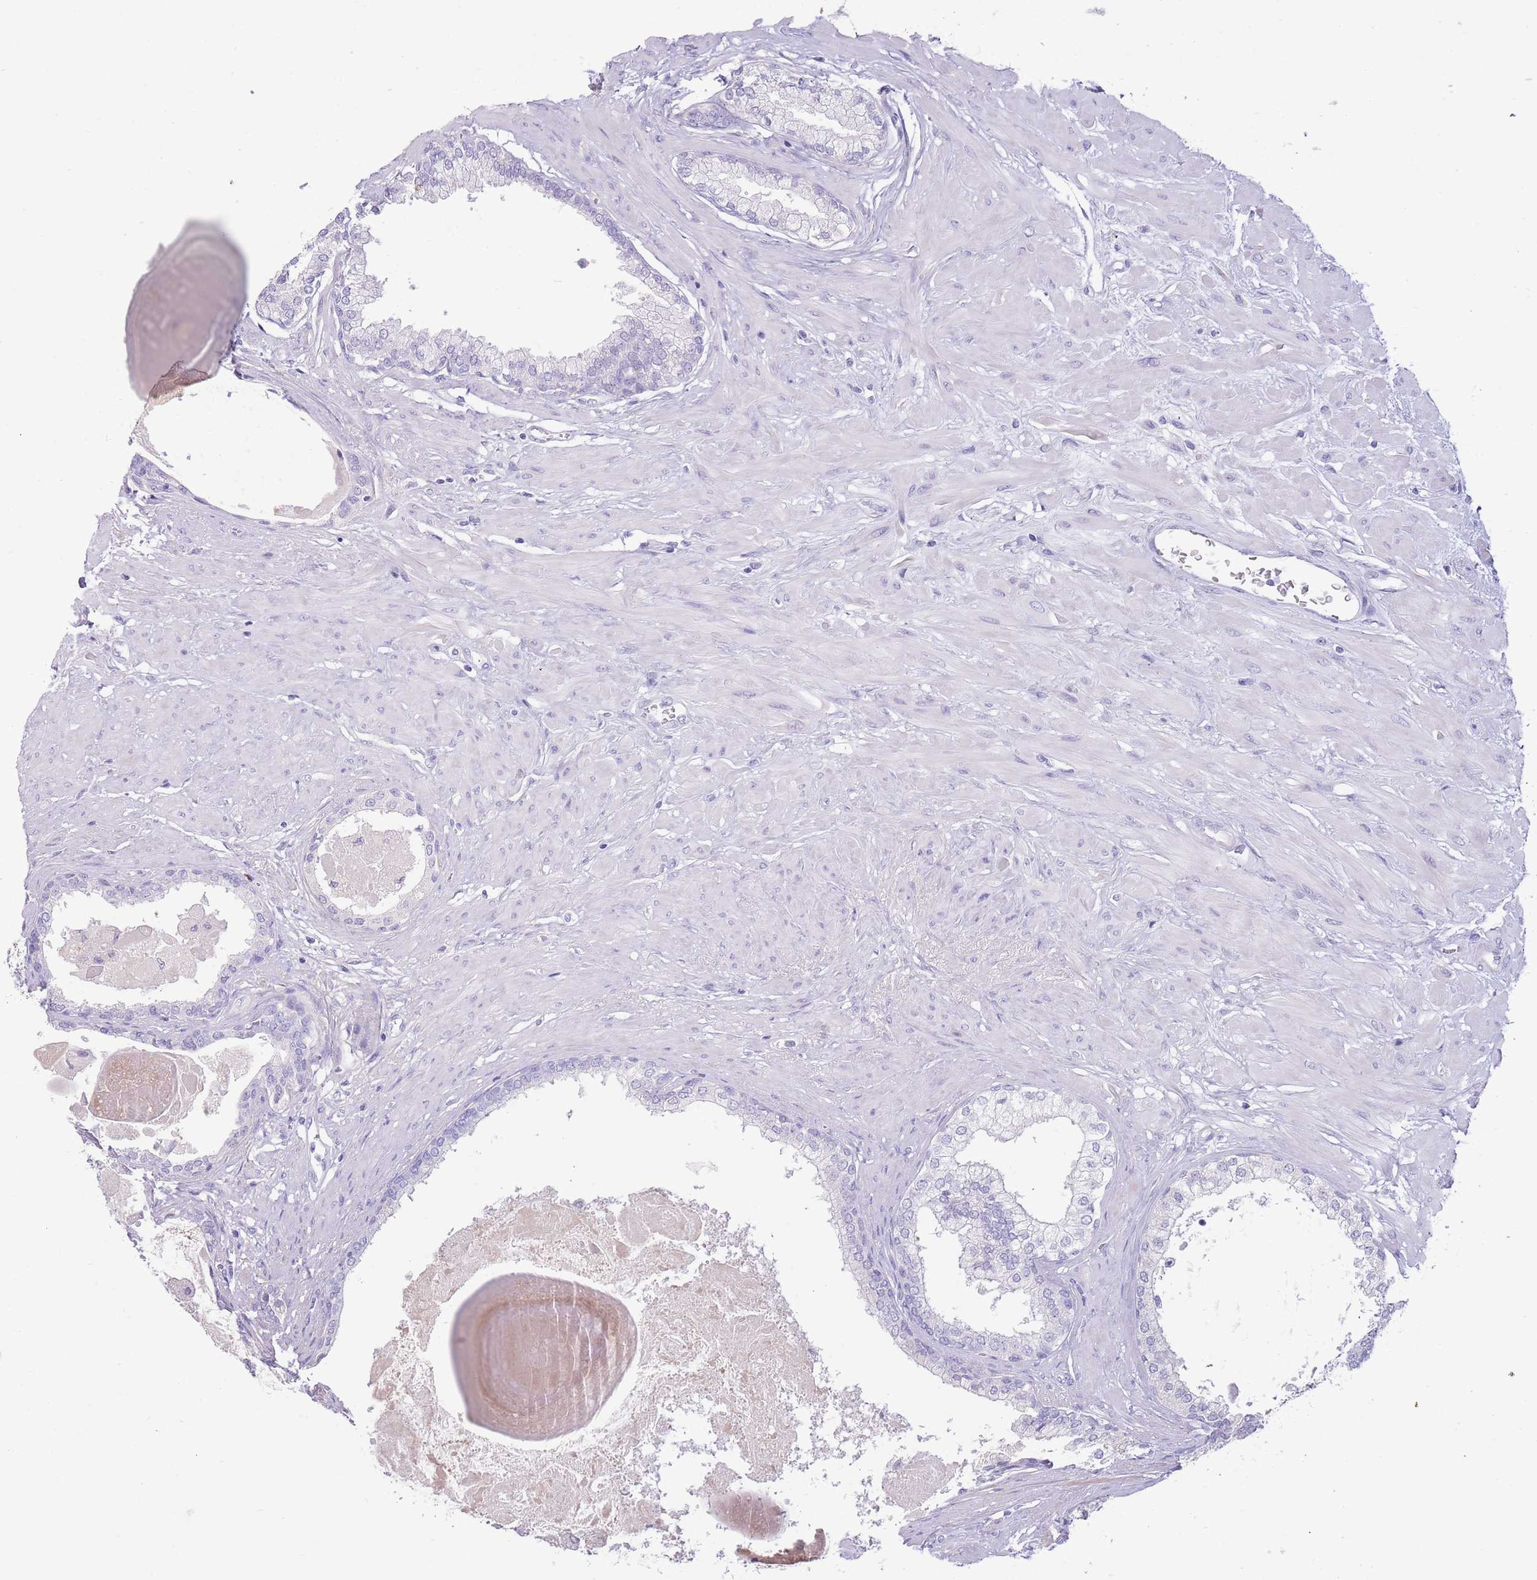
{"staining": {"intensity": "negative", "quantity": "none", "location": "none"}, "tissue": "prostate", "cell_type": "Glandular cells", "image_type": "normal", "snomed": [{"axis": "morphology", "description": "Normal tissue, NOS"}, {"axis": "topography", "description": "Prostate"}], "caption": "The IHC image has no significant positivity in glandular cells of prostate. (Stains: DAB (3,3'-diaminobenzidine) immunohistochemistry with hematoxylin counter stain, Microscopy: brightfield microscopy at high magnification).", "gene": "TOX2", "patient": {"sex": "male", "age": 57}}